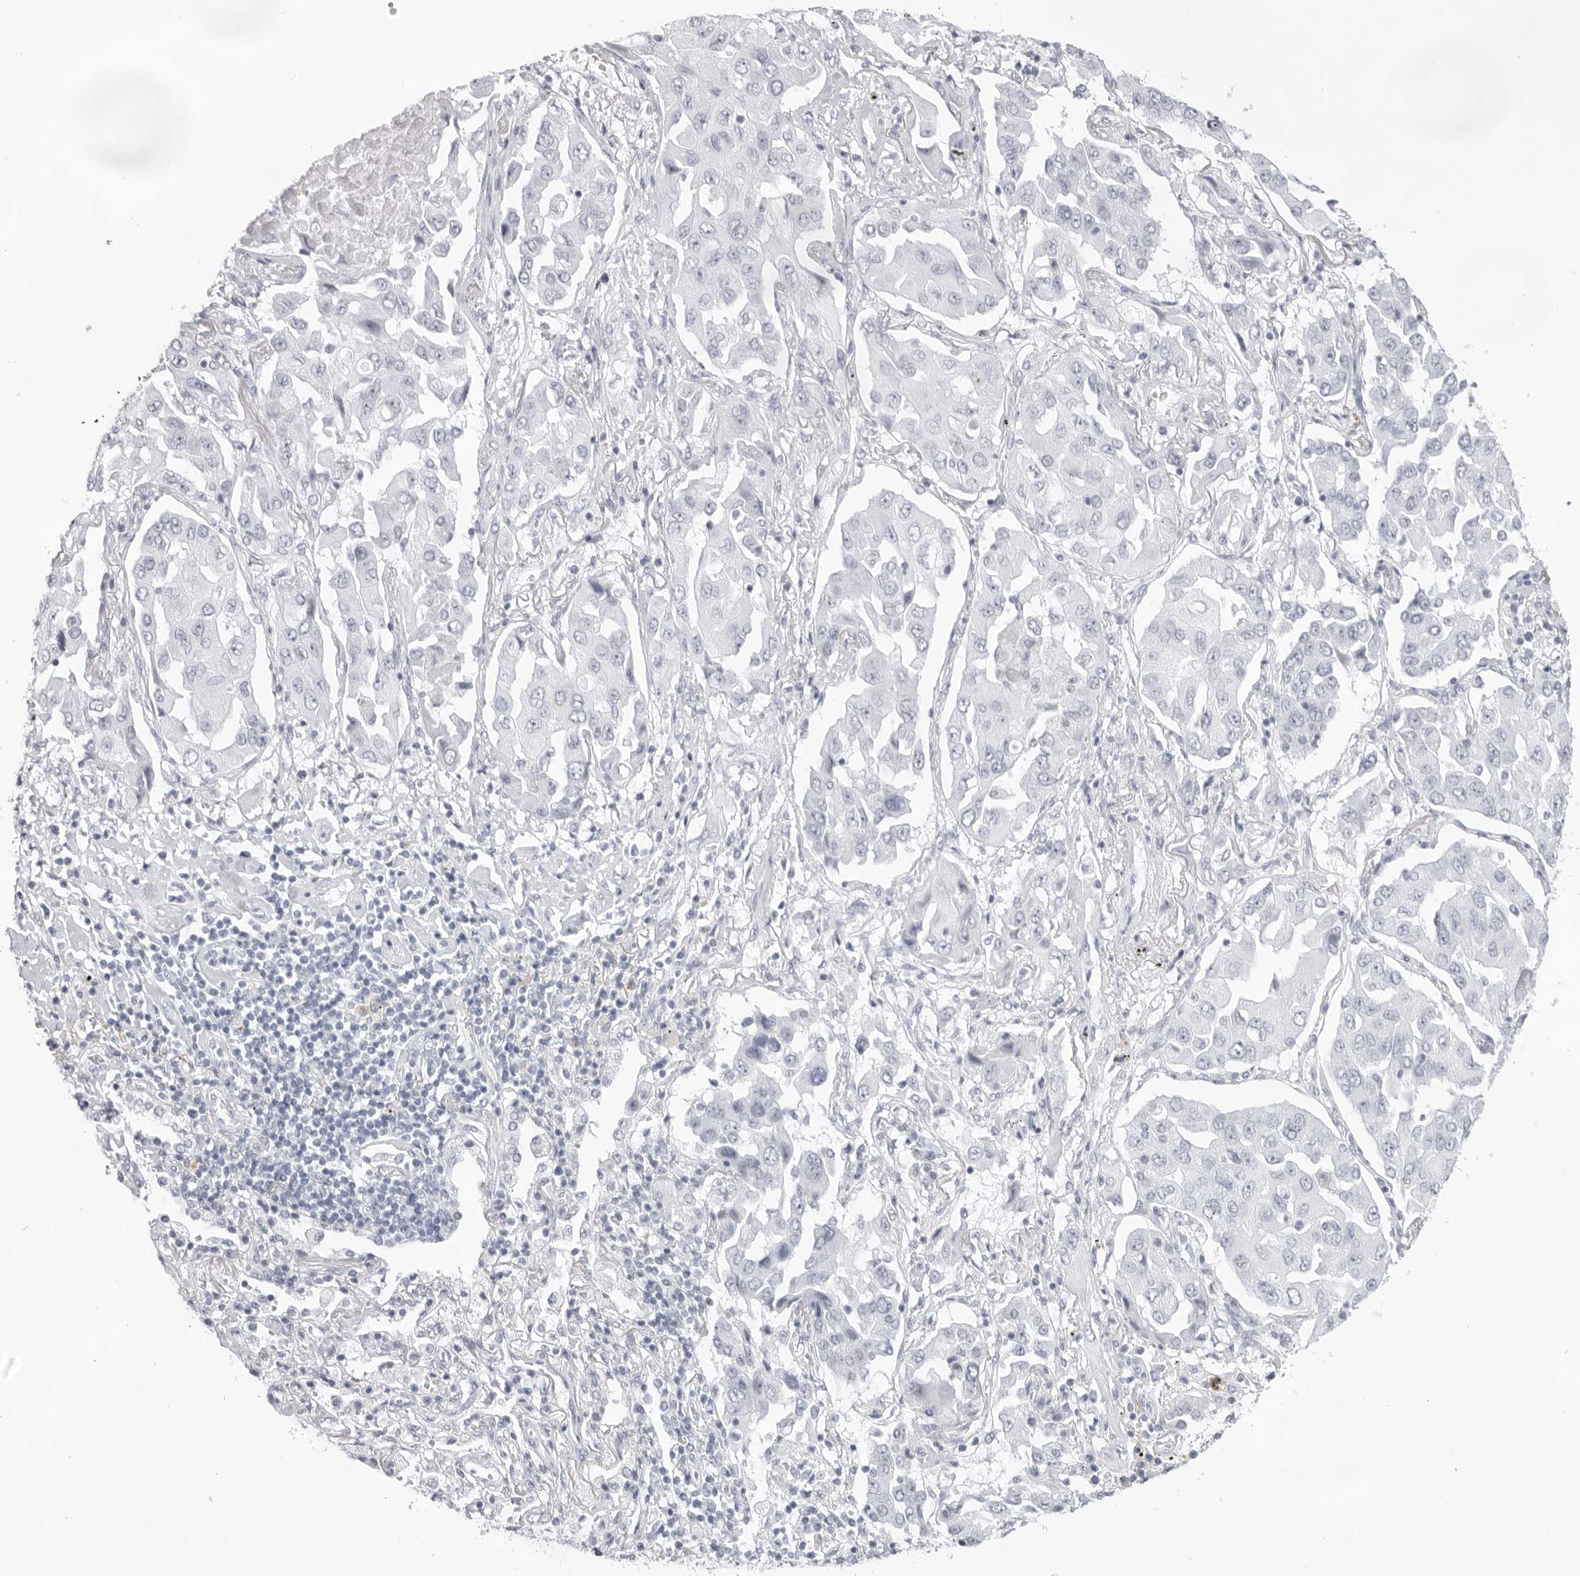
{"staining": {"intensity": "negative", "quantity": "none", "location": "none"}, "tissue": "lung cancer", "cell_type": "Tumor cells", "image_type": "cancer", "snomed": [{"axis": "morphology", "description": "Adenocarcinoma, NOS"}, {"axis": "topography", "description": "Lung"}], "caption": "IHC of human lung cancer exhibits no expression in tumor cells. (DAB (3,3'-diaminobenzidine) immunohistochemistry, high magnification).", "gene": "KLK12", "patient": {"sex": "female", "age": 65}}